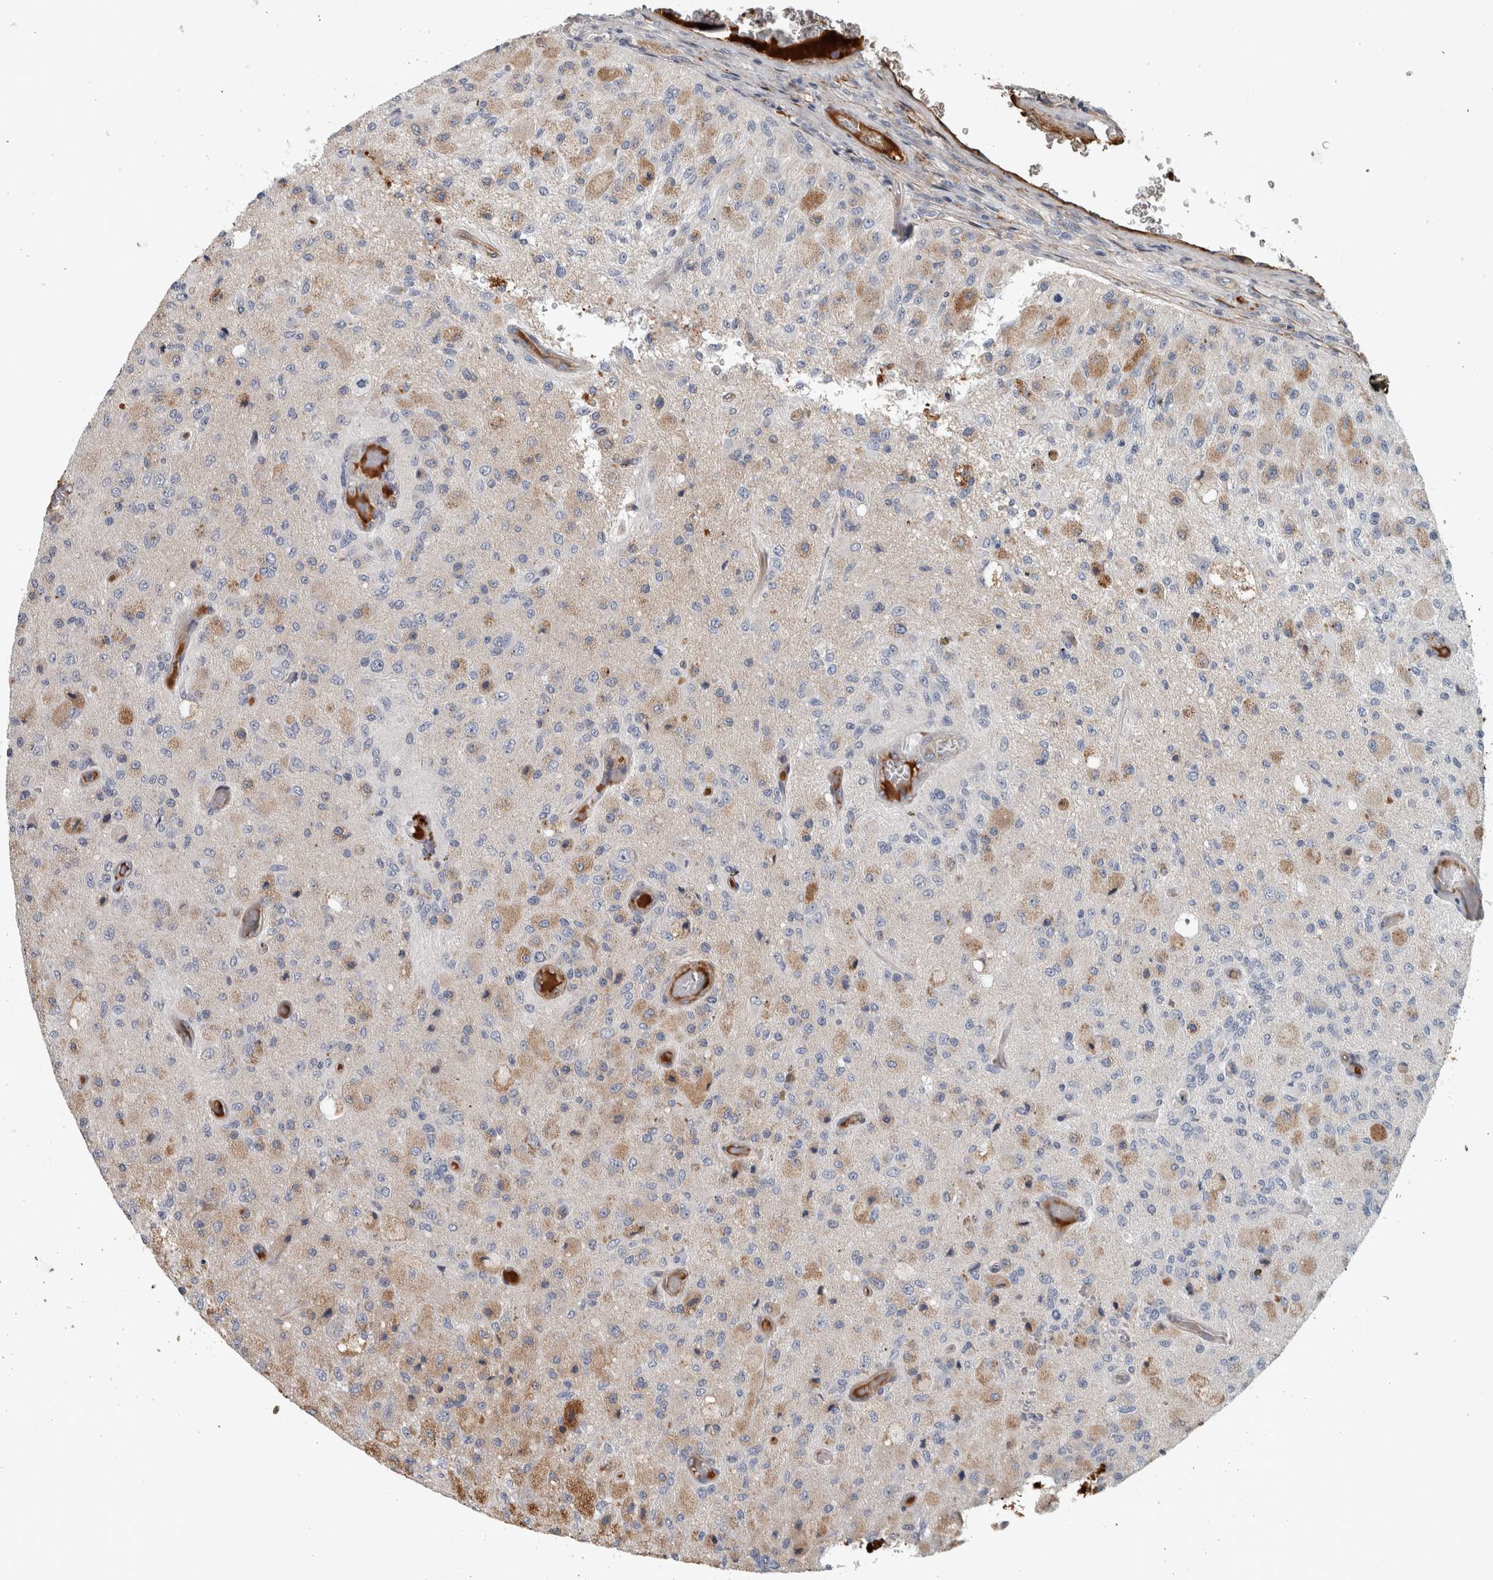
{"staining": {"intensity": "moderate", "quantity": "<25%", "location": "cytoplasmic/membranous"}, "tissue": "glioma", "cell_type": "Tumor cells", "image_type": "cancer", "snomed": [{"axis": "morphology", "description": "Normal tissue, NOS"}, {"axis": "morphology", "description": "Glioma, malignant, High grade"}, {"axis": "topography", "description": "Cerebral cortex"}], "caption": "Malignant high-grade glioma stained with a brown dye reveals moderate cytoplasmic/membranous positive positivity in approximately <25% of tumor cells.", "gene": "FN1", "patient": {"sex": "male", "age": 77}}